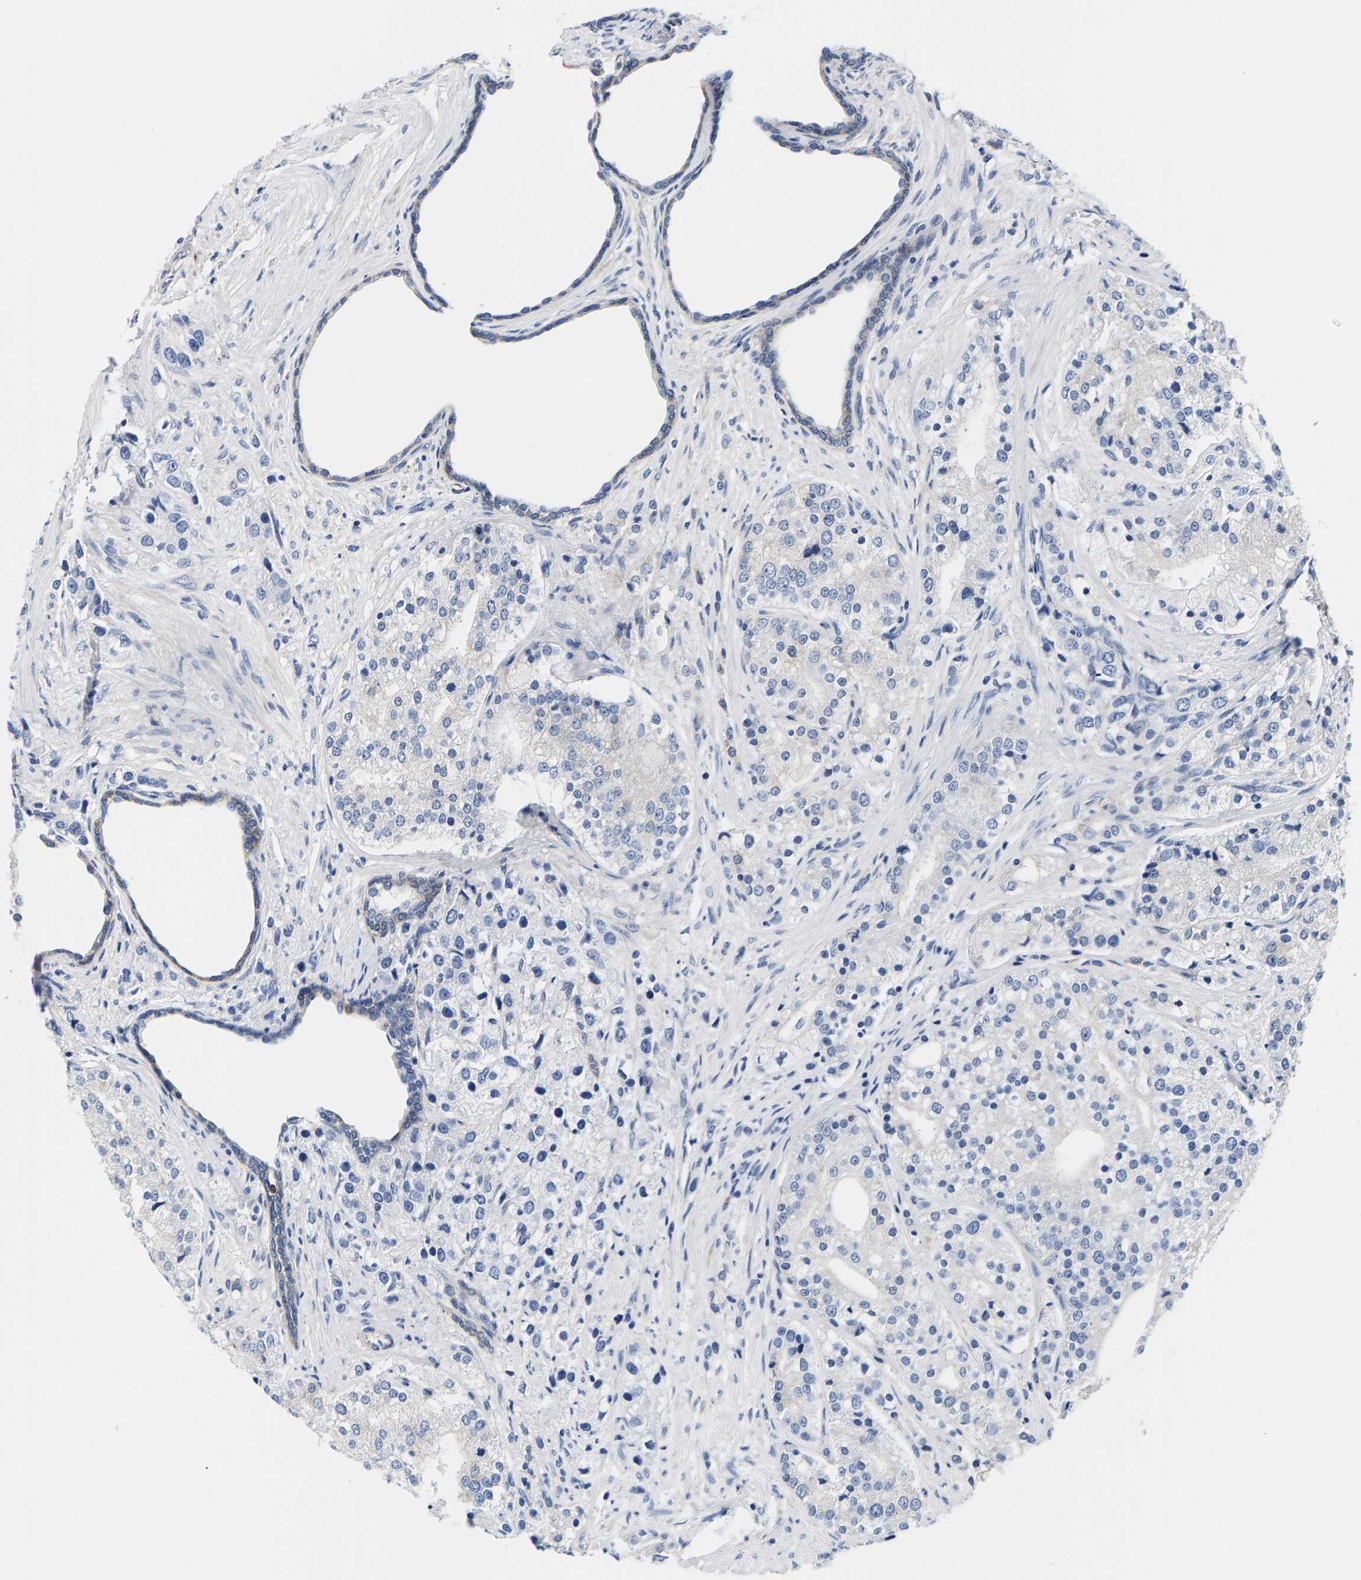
{"staining": {"intensity": "negative", "quantity": "none", "location": "none"}, "tissue": "prostate cancer", "cell_type": "Tumor cells", "image_type": "cancer", "snomed": [{"axis": "morphology", "description": "Adenocarcinoma, High grade"}, {"axis": "topography", "description": "Prostate"}], "caption": "Prostate cancer was stained to show a protein in brown. There is no significant expression in tumor cells. (DAB (3,3'-diaminobenzidine) immunohistochemistry (IHC) visualized using brightfield microscopy, high magnification).", "gene": "DSCAM", "patient": {"sex": "male", "age": 50}}